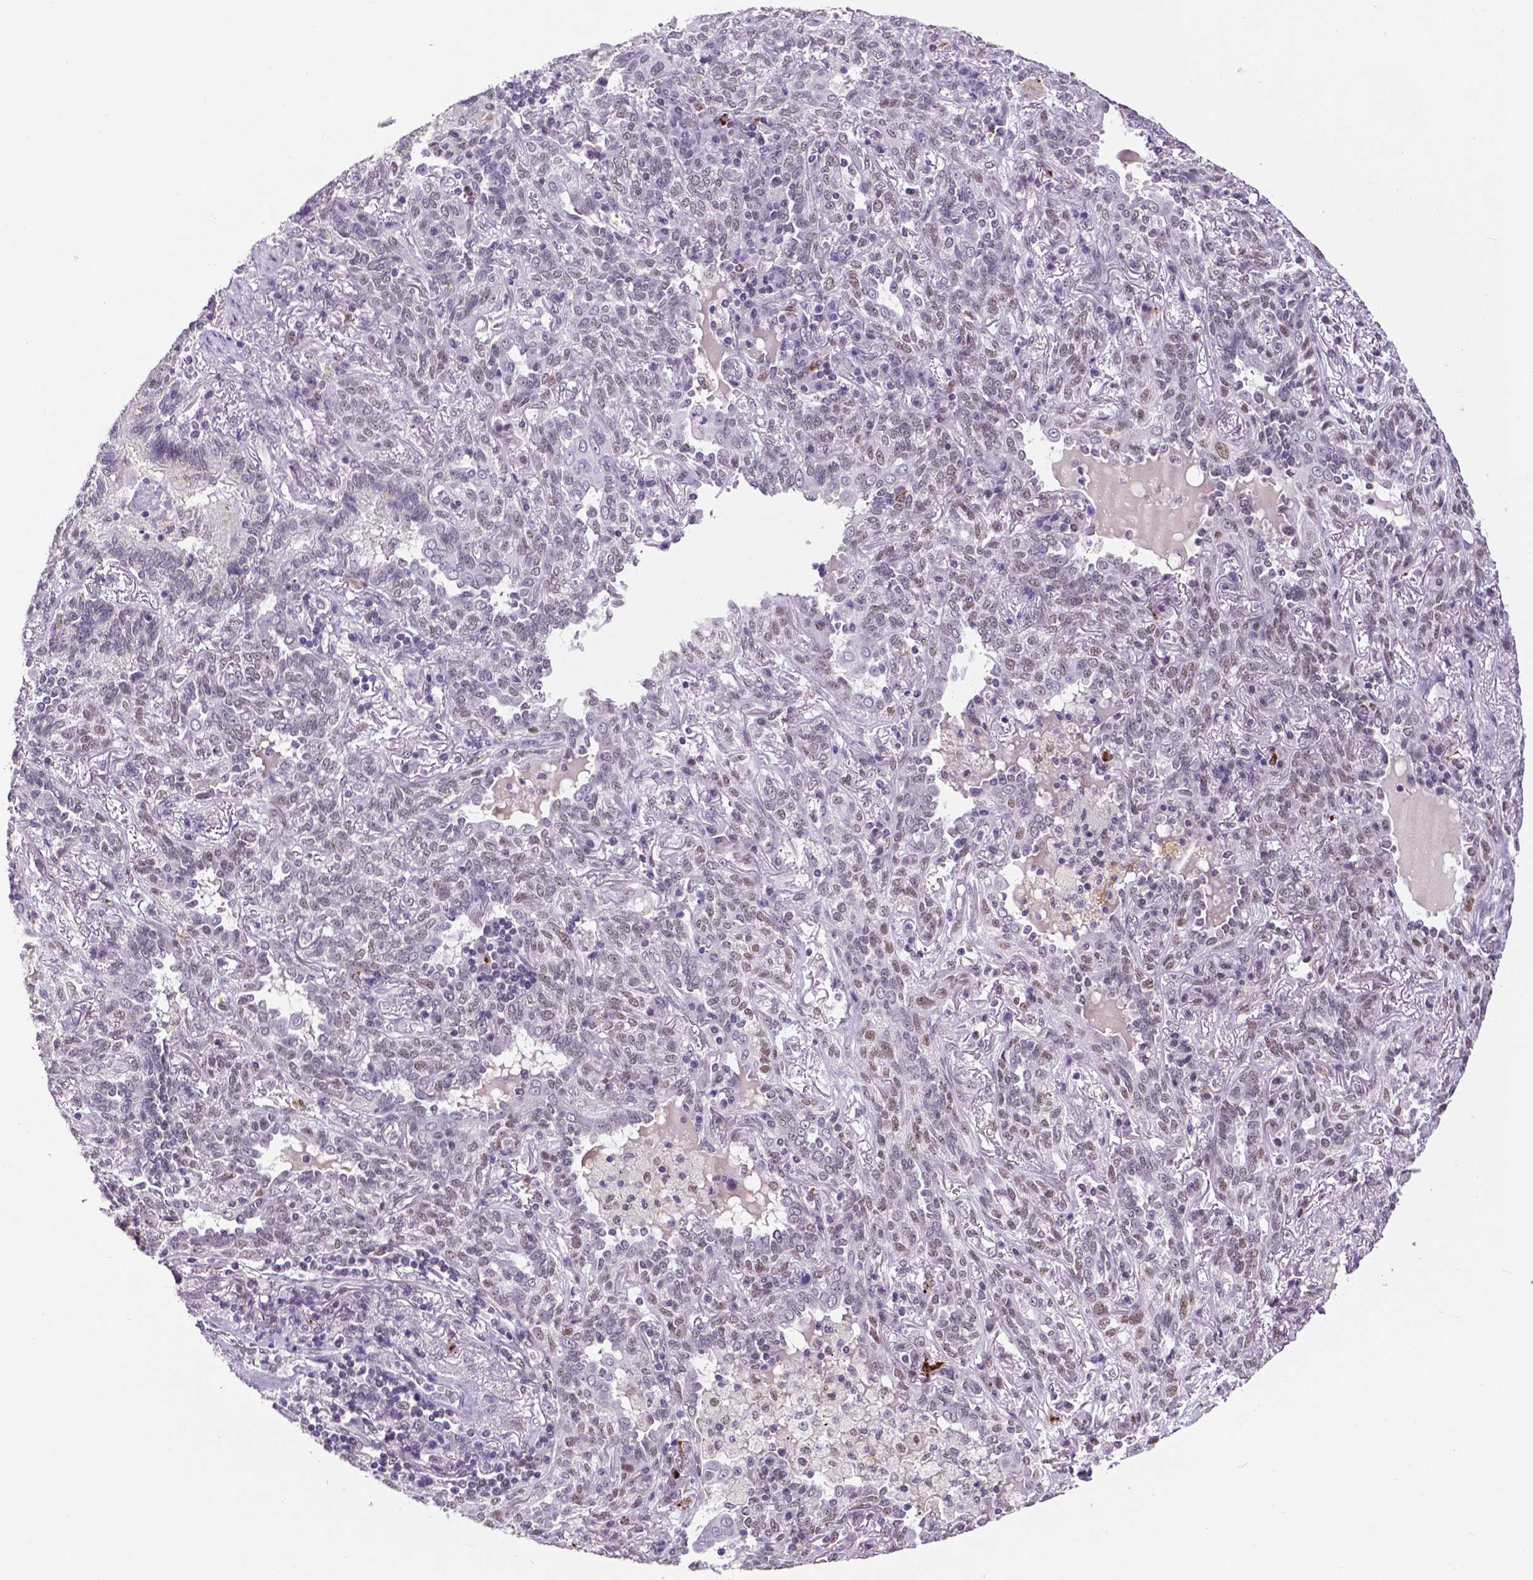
{"staining": {"intensity": "weak", "quantity": "<25%", "location": "nuclear"}, "tissue": "lung cancer", "cell_type": "Tumor cells", "image_type": "cancer", "snomed": [{"axis": "morphology", "description": "Squamous cell carcinoma, NOS"}, {"axis": "topography", "description": "Lung"}], "caption": "Human squamous cell carcinoma (lung) stained for a protein using immunohistochemistry exhibits no staining in tumor cells.", "gene": "ATRX", "patient": {"sex": "female", "age": 70}}